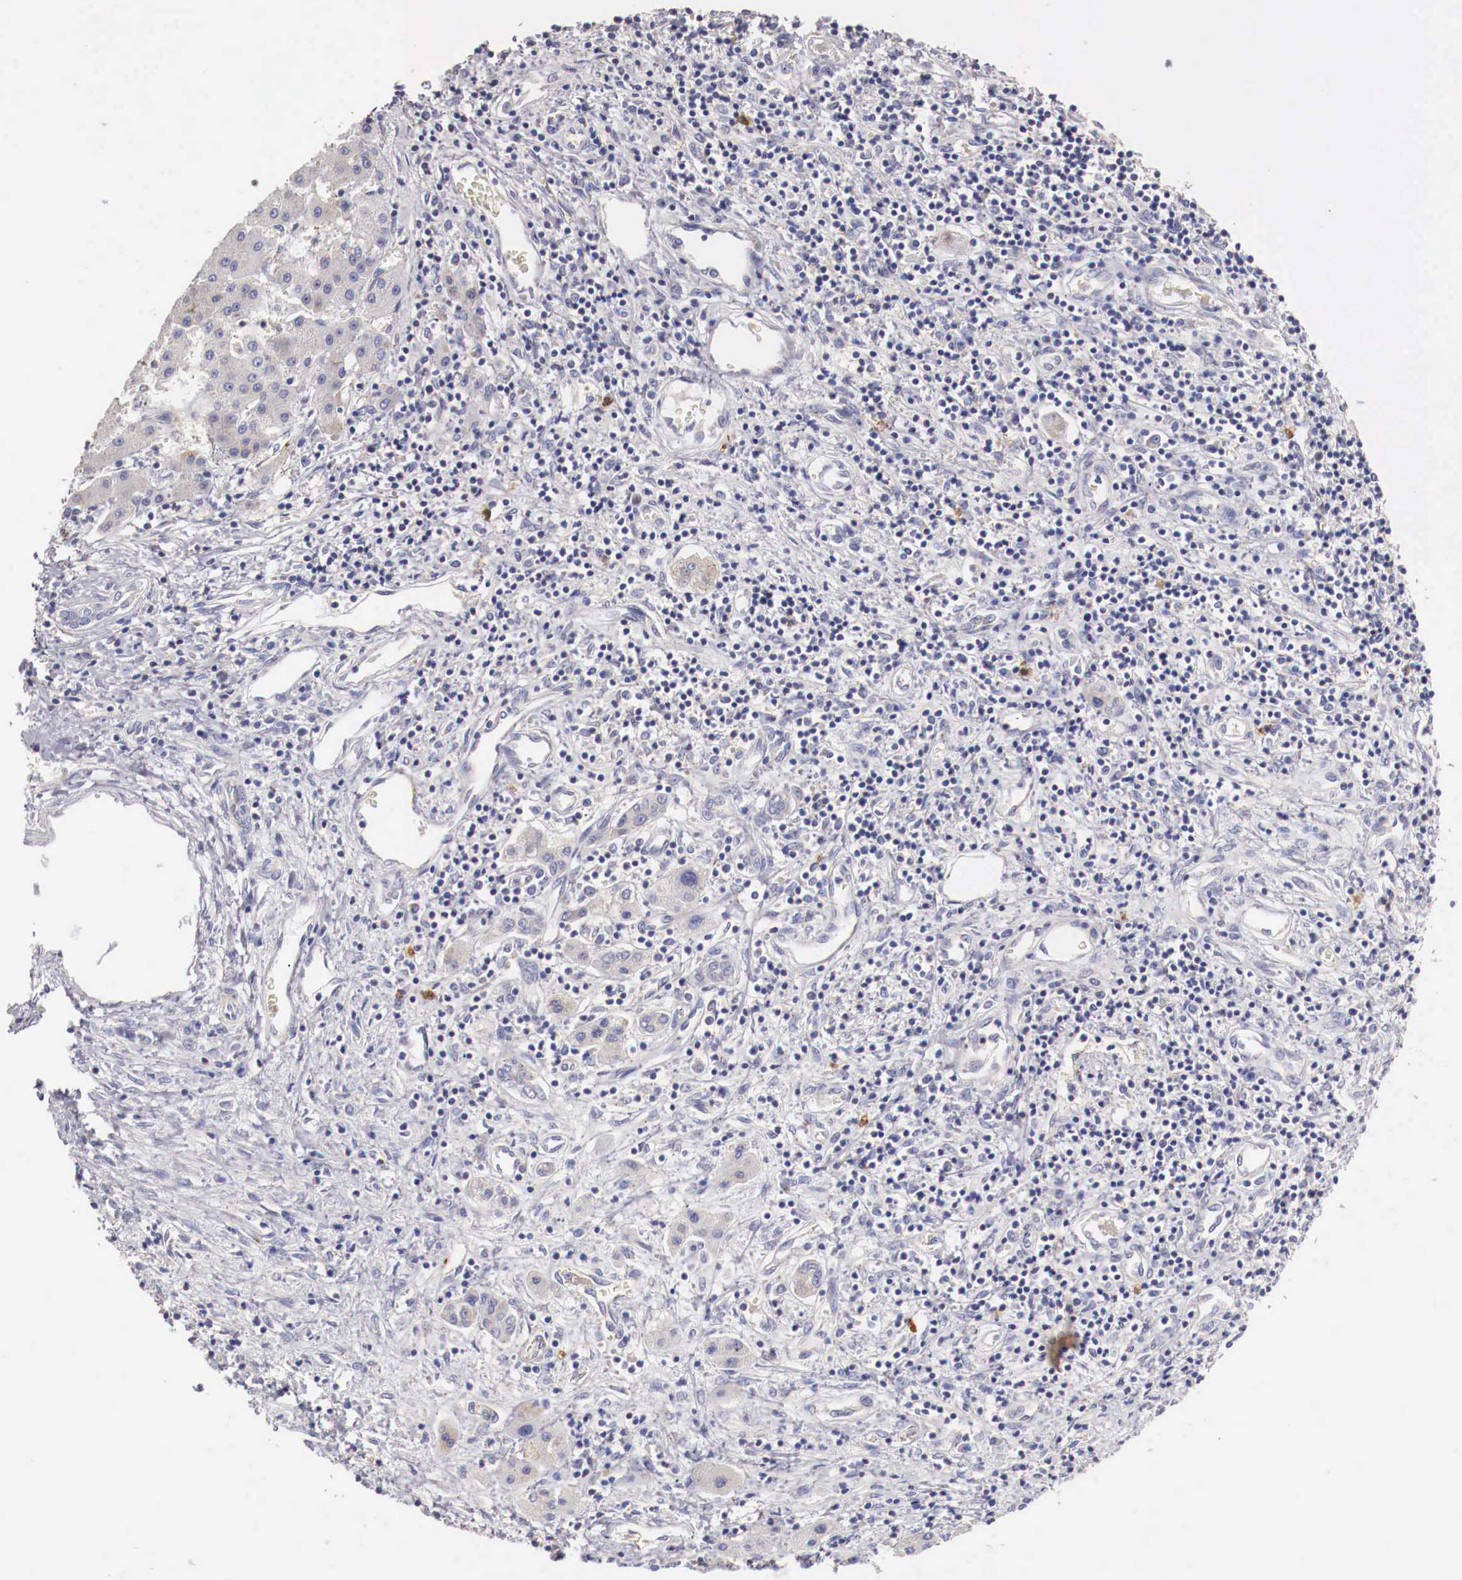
{"staining": {"intensity": "weak", "quantity": "<25%", "location": "cytoplasmic/membranous"}, "tissue": "liver cancer", "cell_type": "Tumor cells", "image_type": "cancer", "snomed": [{"axis": "morphology", "description": "Carcinoma, Hepatocellular, NOS"}, {"axis": "topography", "description": "Liver"}], "caption": "There is no significant expression in tumor cells of liver cancer (hepatocellular carcinoma).", "gene": "PITPNA", "patient": {"sex": "male", "age": 24}}